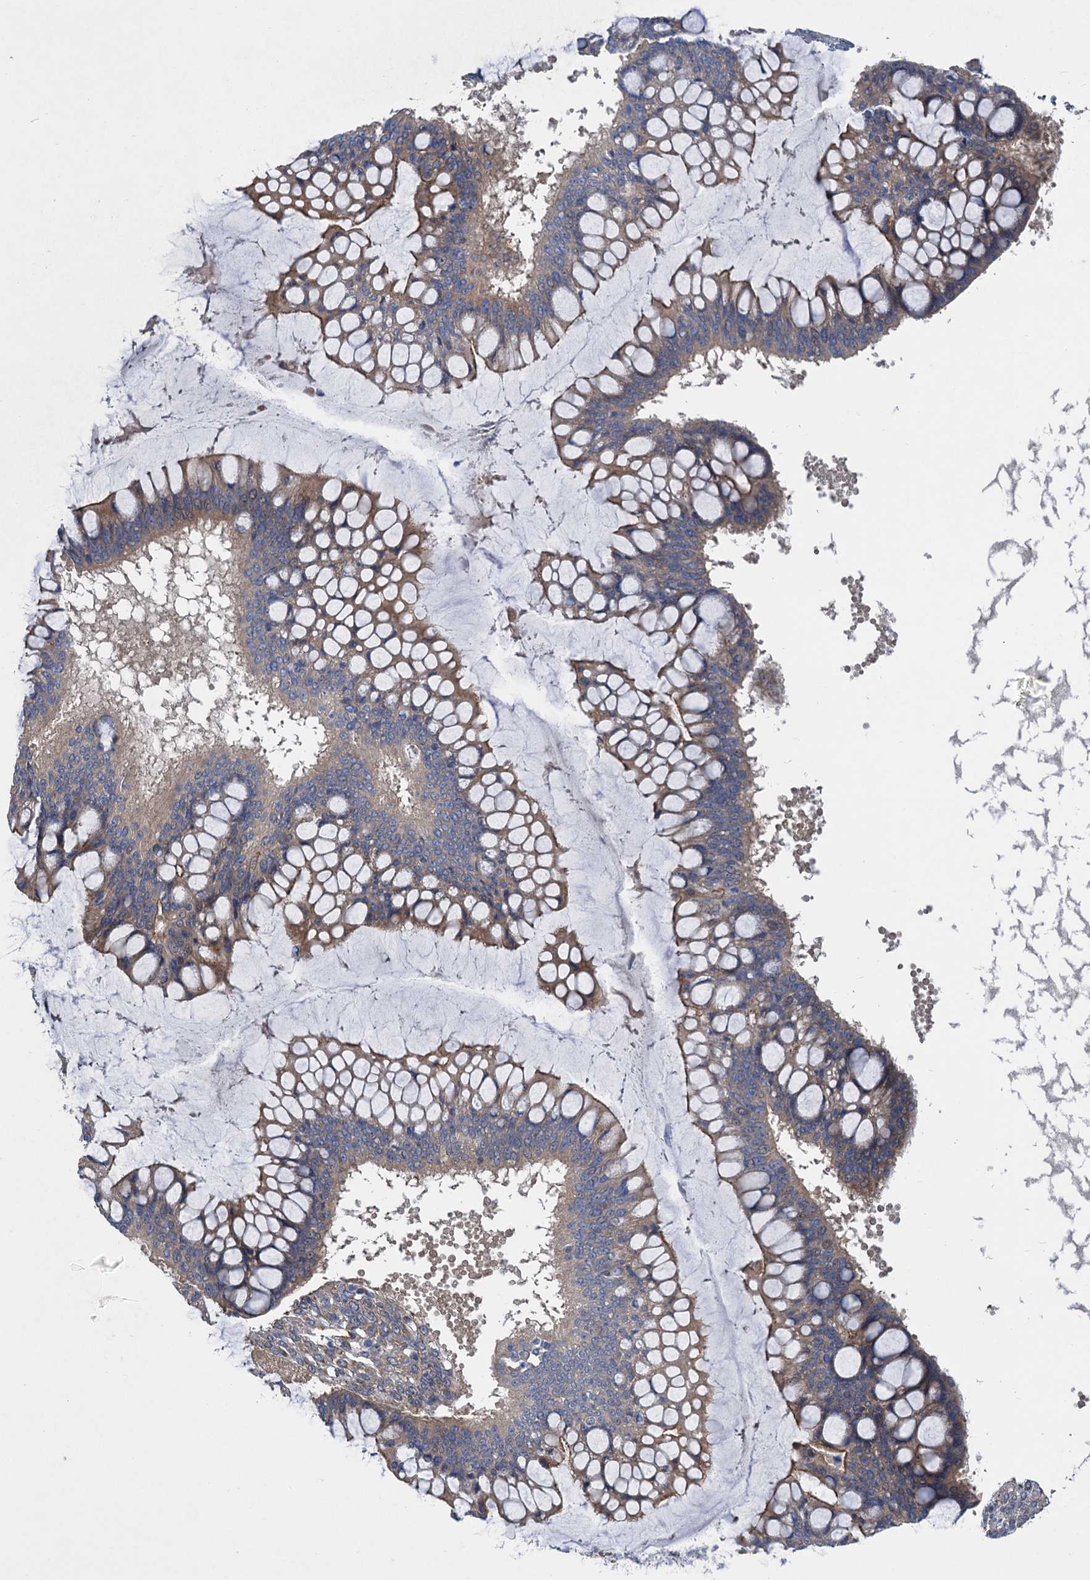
{"staining": {"intensity": "weak", "quantity": "25%-75%", "location": "cytoplasmic/membranous"}, "tissue": "ovarian cancer", "cell_type": "Tumor cells", "image_type": "cancer", "snomed": [{"axis": "morphology", "description": "Cystadenocarcinoma, mucinous, NOS"}, {"axis": "topography", "description": "Ovary"}], "caption": "Immunohistochemical staining of mucinous cystadenocarcinoma (ovarian) reveals low levels of weak cytoplasmic/membranous protein positivity in approximately 25%-75% of tumor cells.", "gene": "PJA2", "patient": {"sex": "female", "age": 73}}